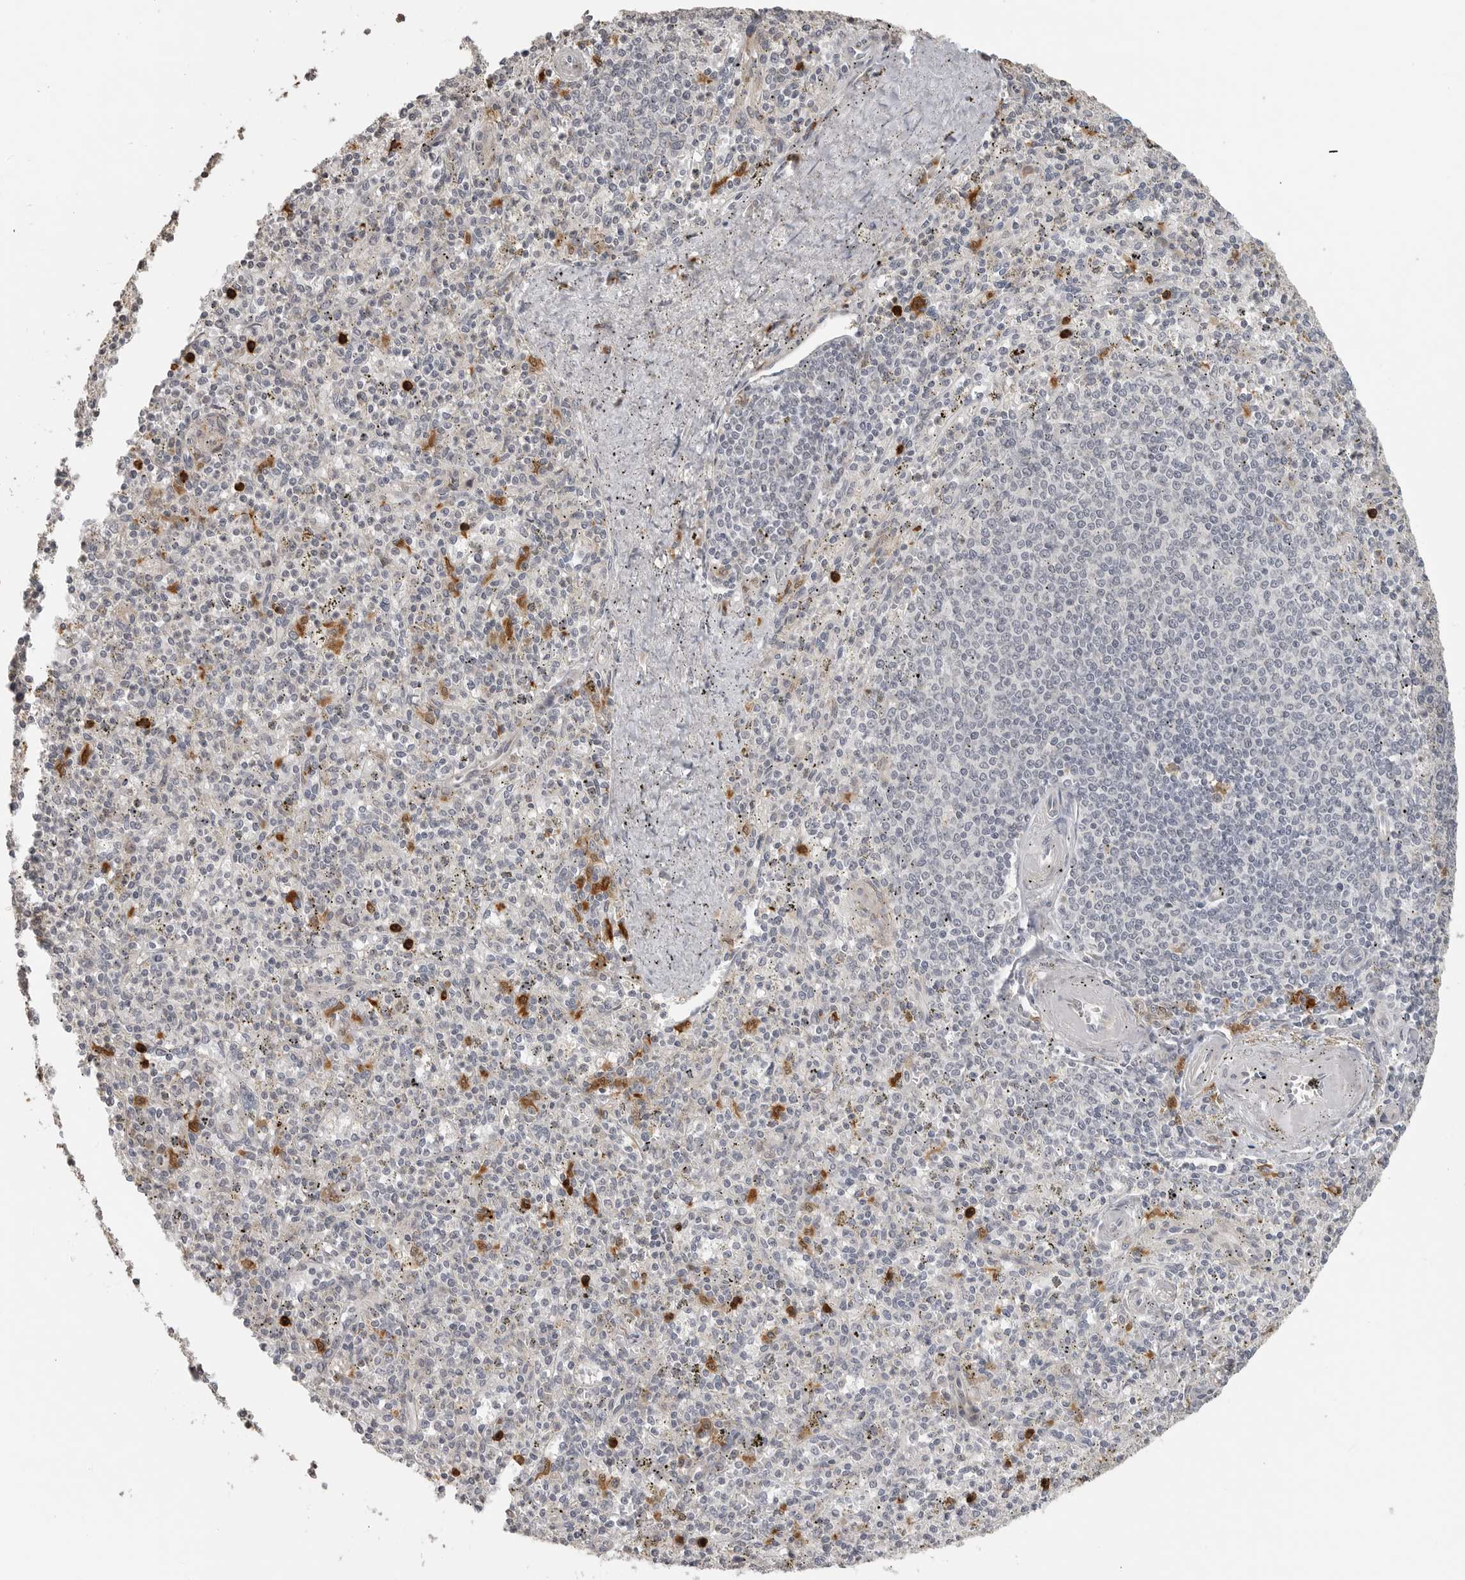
{"staining": {"intensity": "moderate", "quantity": "<25%", "location": "cytoplasmic/membranous"}, "tissue": "spleen", "cell_type": "Cells in red pulp", "image_type": "normal", "snomed": [{"axis": "morphology", "description": "Normal tissue, NOS"}, {"axis": "topography", "description": "Spleen"}], "caption": "Protein staining demonstrates moderate cytoplasmic/membranous expression in about <25% of cells in red pulp in benign spleen.", "gene": "IDO1", "patient": {"sex": "male", "age": 72}}